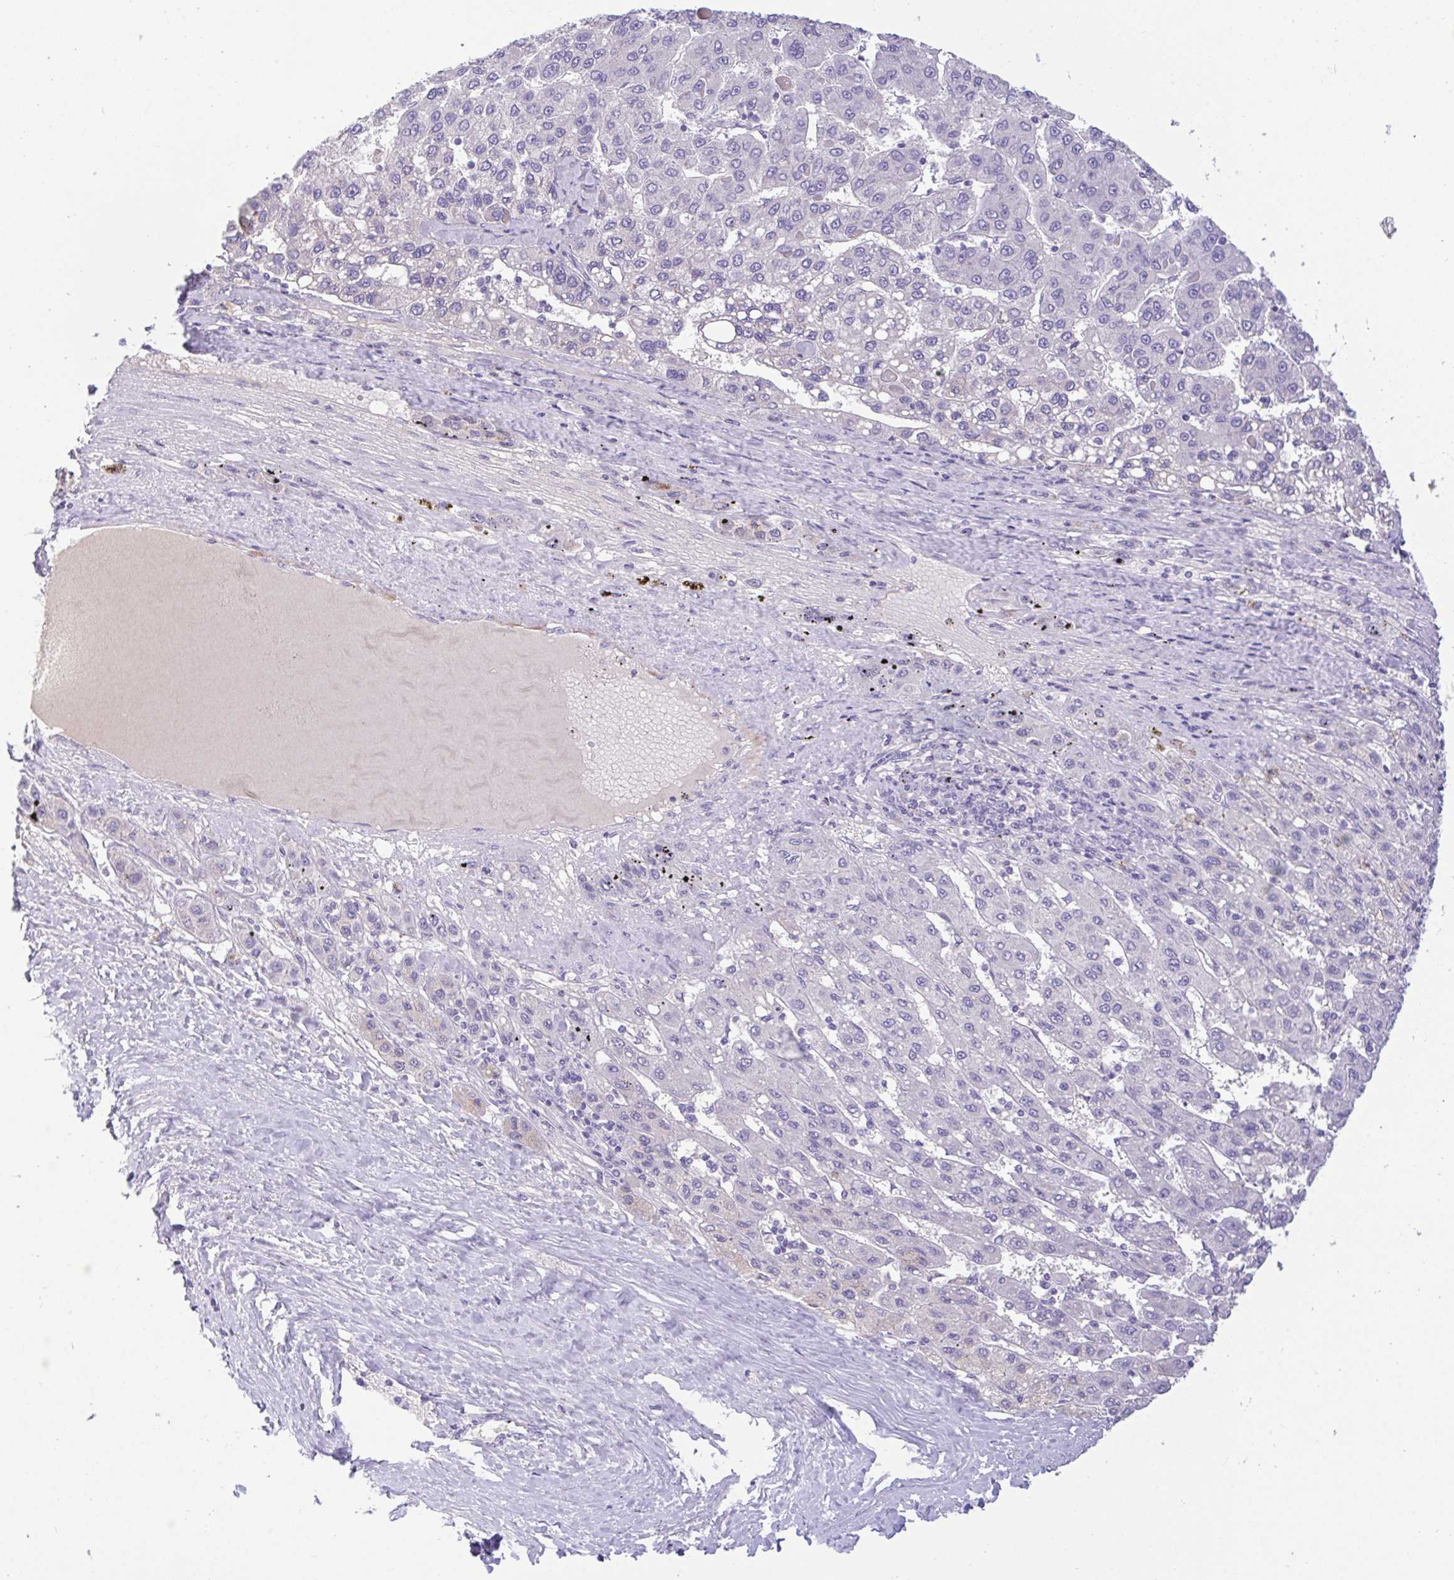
{"staining": {"intensity": "negative", "quantity": "none", "location": "none"}, "tissue": "liver cancer", "cell_type": "Tumor cells", "image_type": "cancer", "snomed": [{"axis": "morphology", "description": "Carcinoma, Hepatocellular, NOS"}, {"axis": "topography", "description": "Liver"}], "caption": "Immunohistochemical staining of liver cancer (hepatocellular carcinoma) exhibits no significant positivity in tumor cells.", "gene": "FBXL20", "patient": {"sex": "female", "age": 82}}